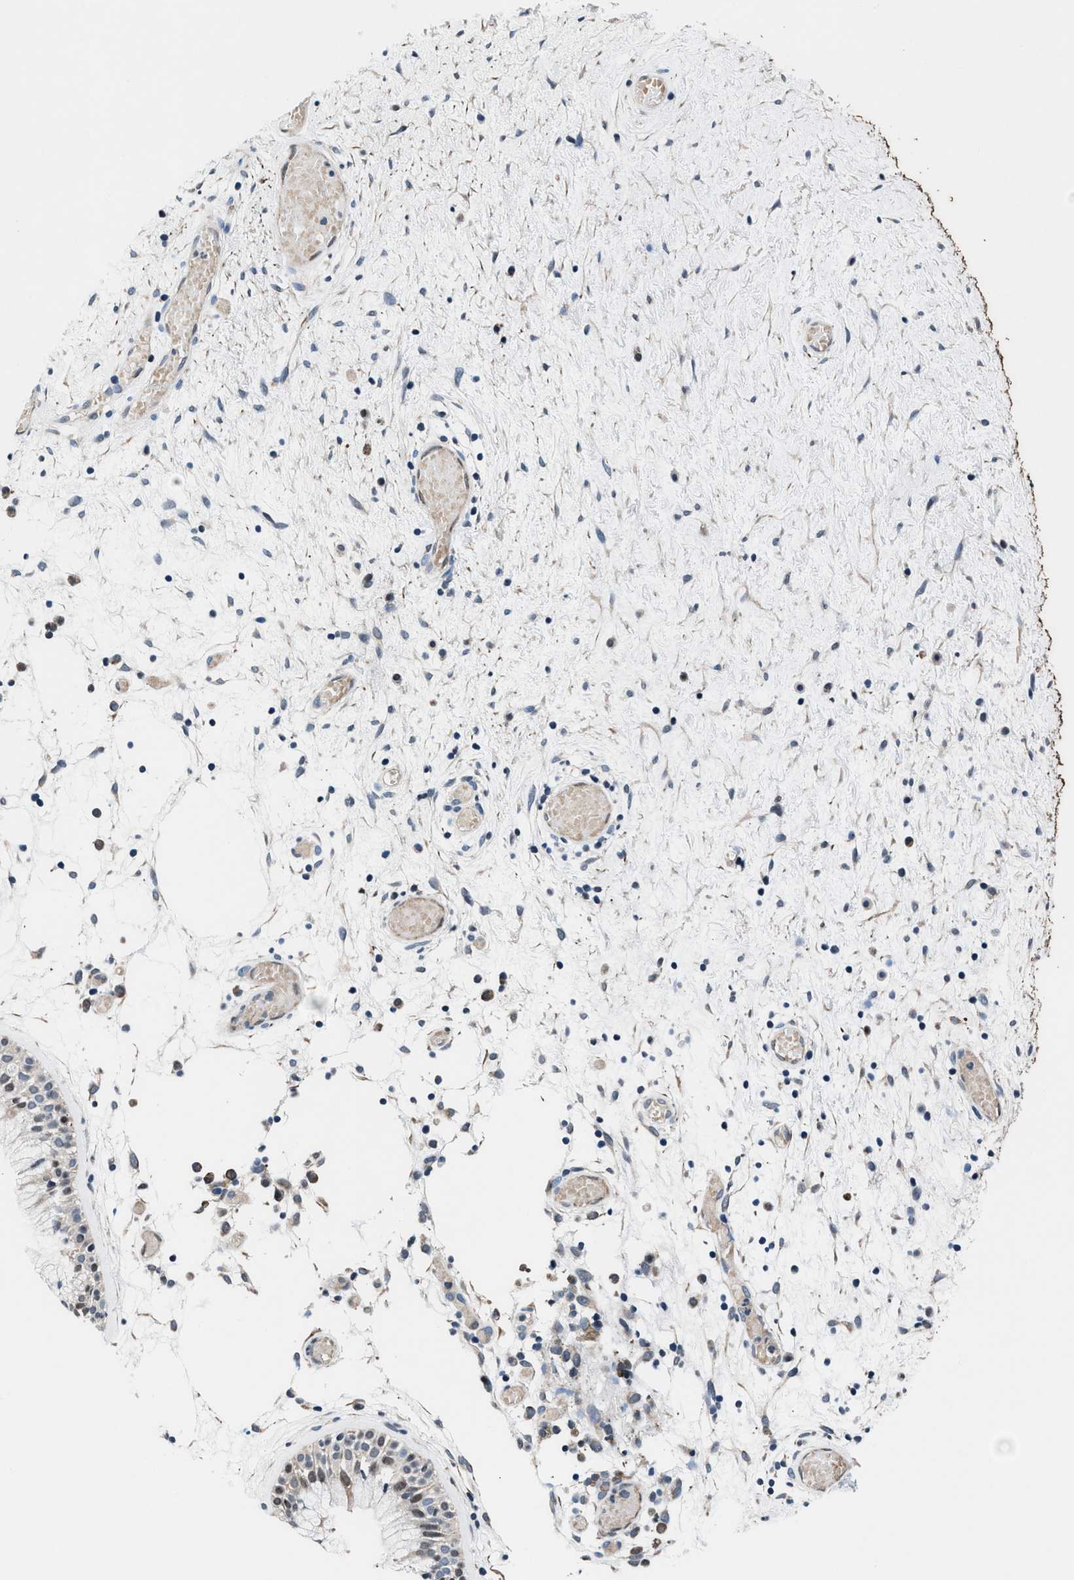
{"staining": {"intensity": "moderate", "quantity": "<25%", "location": "cytoplasmic/membranous"}, "tissue": "nasopharynx", "cell_type": "Respiratory epithelial cells", "image_type": "normal", "snomed": [{"axis": "morphology", "description": "Normal tissue, NOS"}, {"axis": "morphology", "description": "Inflammation, NOS"}, {"axis": "topography", "description": "Nasopharynx"}], "caption": "Immunohistochemistry (IHC) photomicrograph of normal human nasopharynx stained for a protein (brown), which exhibits low levels of moderate cytoplasmic/membranous staining in approximately <25% of respiratory epithelial cells.", "gene": "PRPSAP2", "patient": {"sex": "male", "age": 48}}